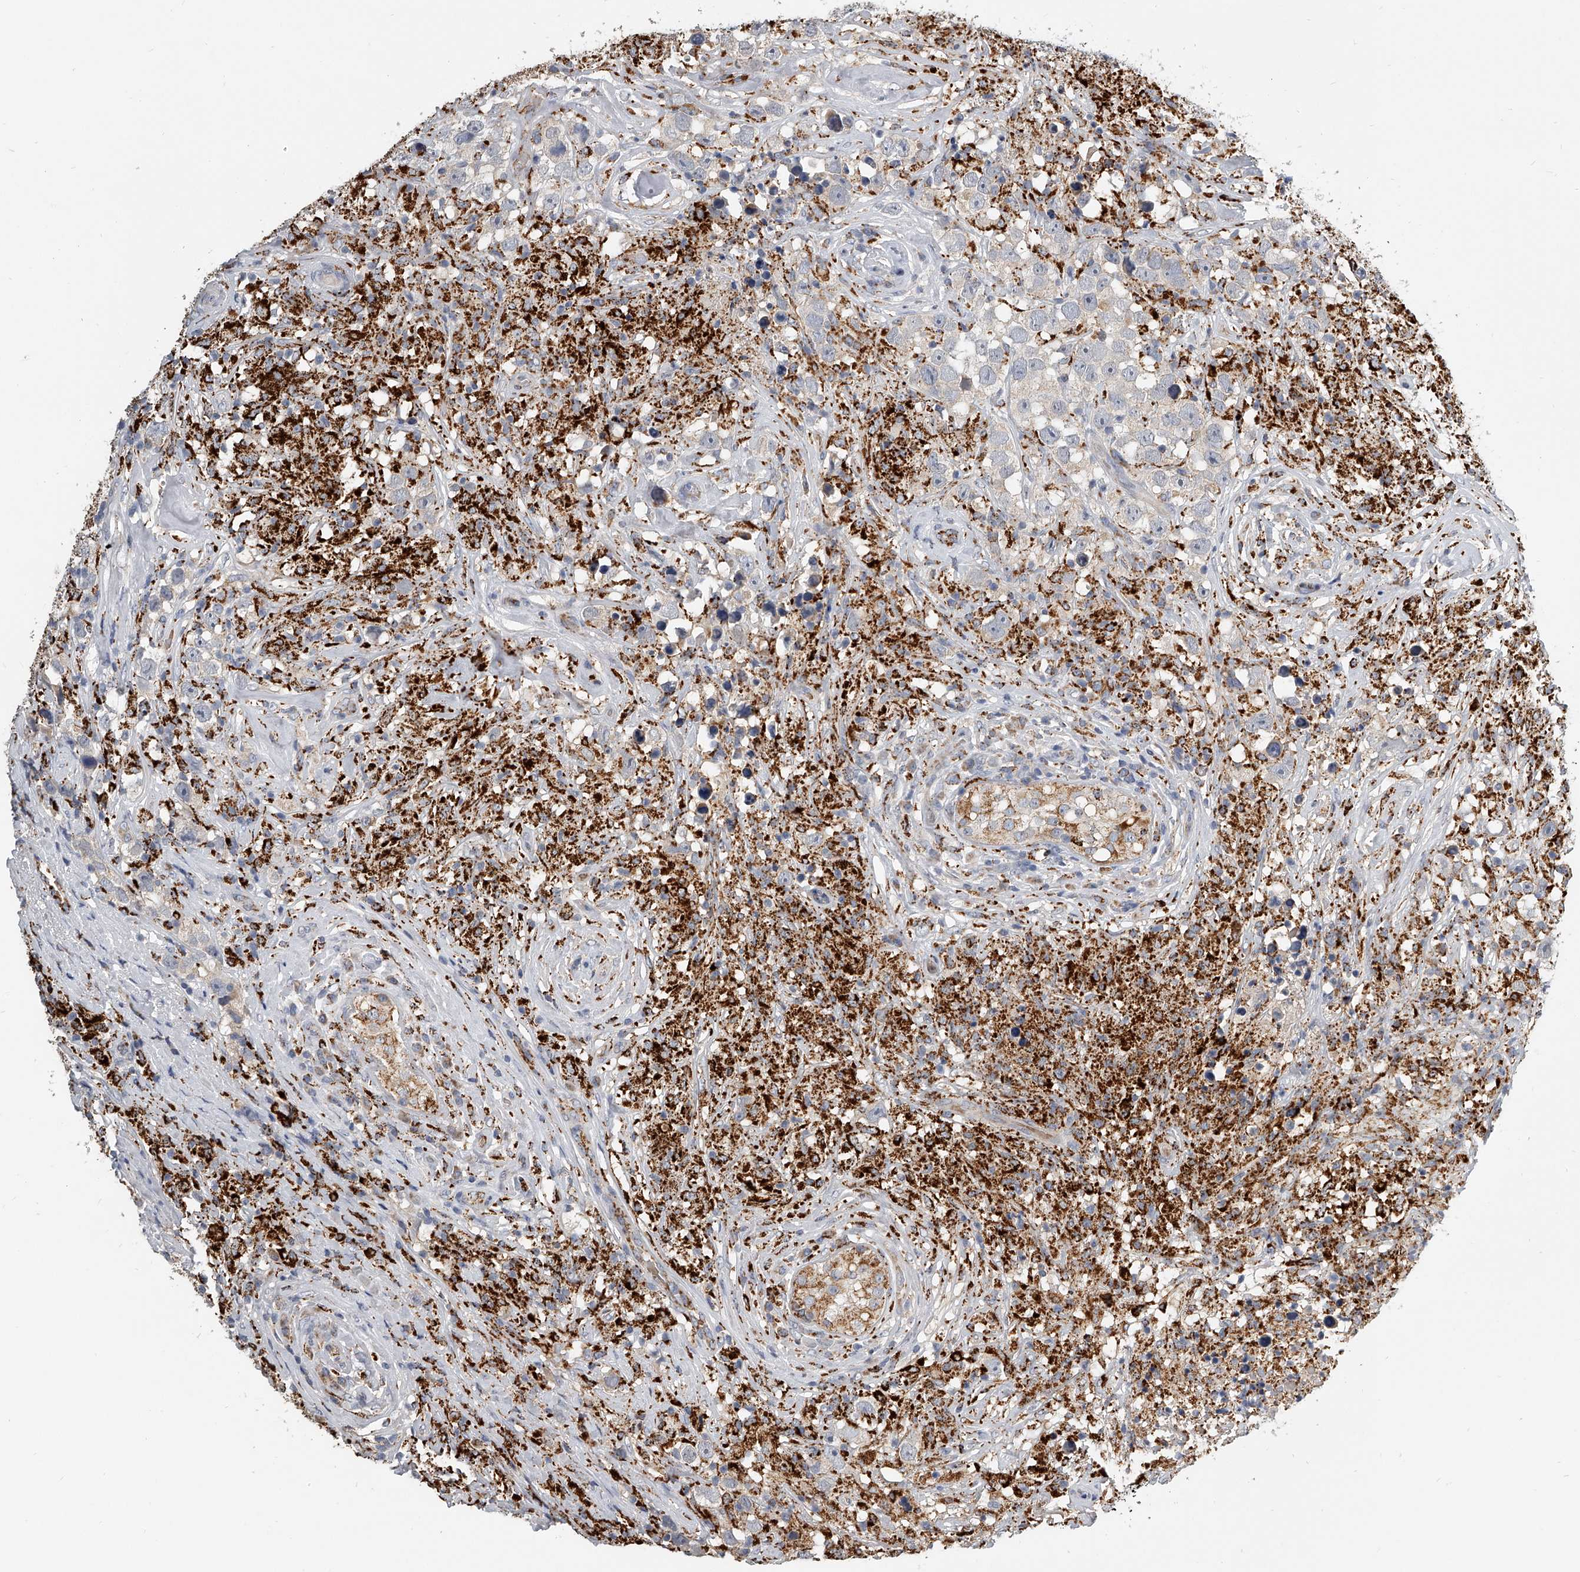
{"staining": {"intensity": "negative", "quantity": "none", "location": "none"}, "tissue": "testis cancer", "cell_type": "Tumor cells", "image_type": "cancer", "snomed": [{"axis": "morphology", "description": "Seminoma, NOS"}, {"axis": "topography", "description": "Testis"}], "caption": "Immunohistochemical staining of testis seminoma exhibits no significant expression in tumor cells.", "gene": "KLHL7", "patient": {"sex": "male", "age": 49}}